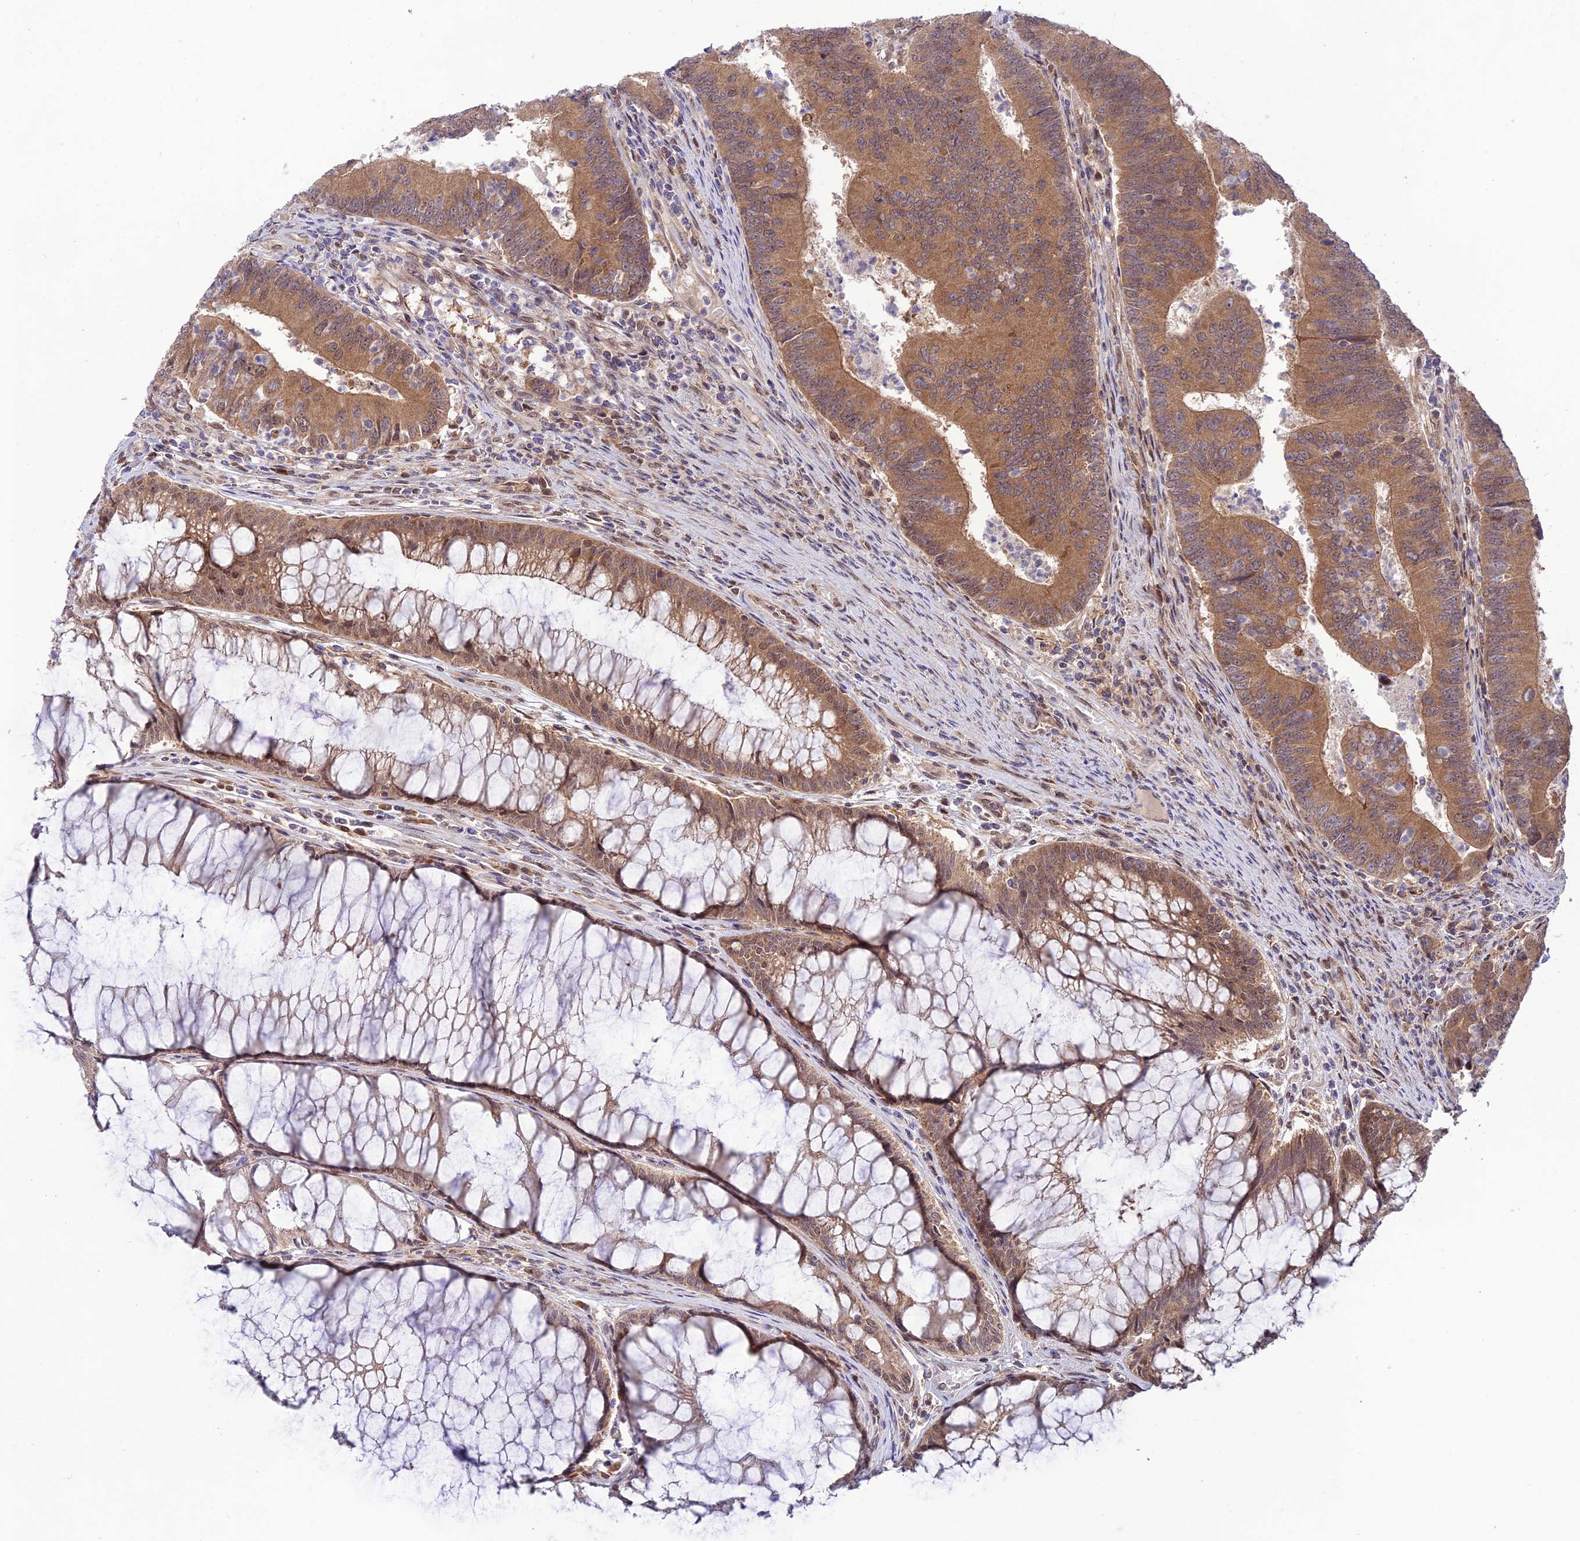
{"staining": {"intensity": "moderate", "quantity": ">75%", "location": "cytoplasmic/membranous"}, "tissue": "colorectal cancer", "cell_type": "Tumor cells", "image_type": "cancer", "snomed": [{"axis": "morphology", "description": "Adenocarcinoma, NOS"}, {"axis": "topography", "description": "Colon"}], "caption": "The immunohistochemical stain labels moderate cytoplasmic/membranous staining in tumor cells of colorectal cancer (adenocarcinoma) tissue. Using DAB (brown) and hematoxylin (blue) stains, captured at high magnification using brightfield microscopy.", "gene": "TRIM40", "patient": {"sex": "female", "age": 67}}